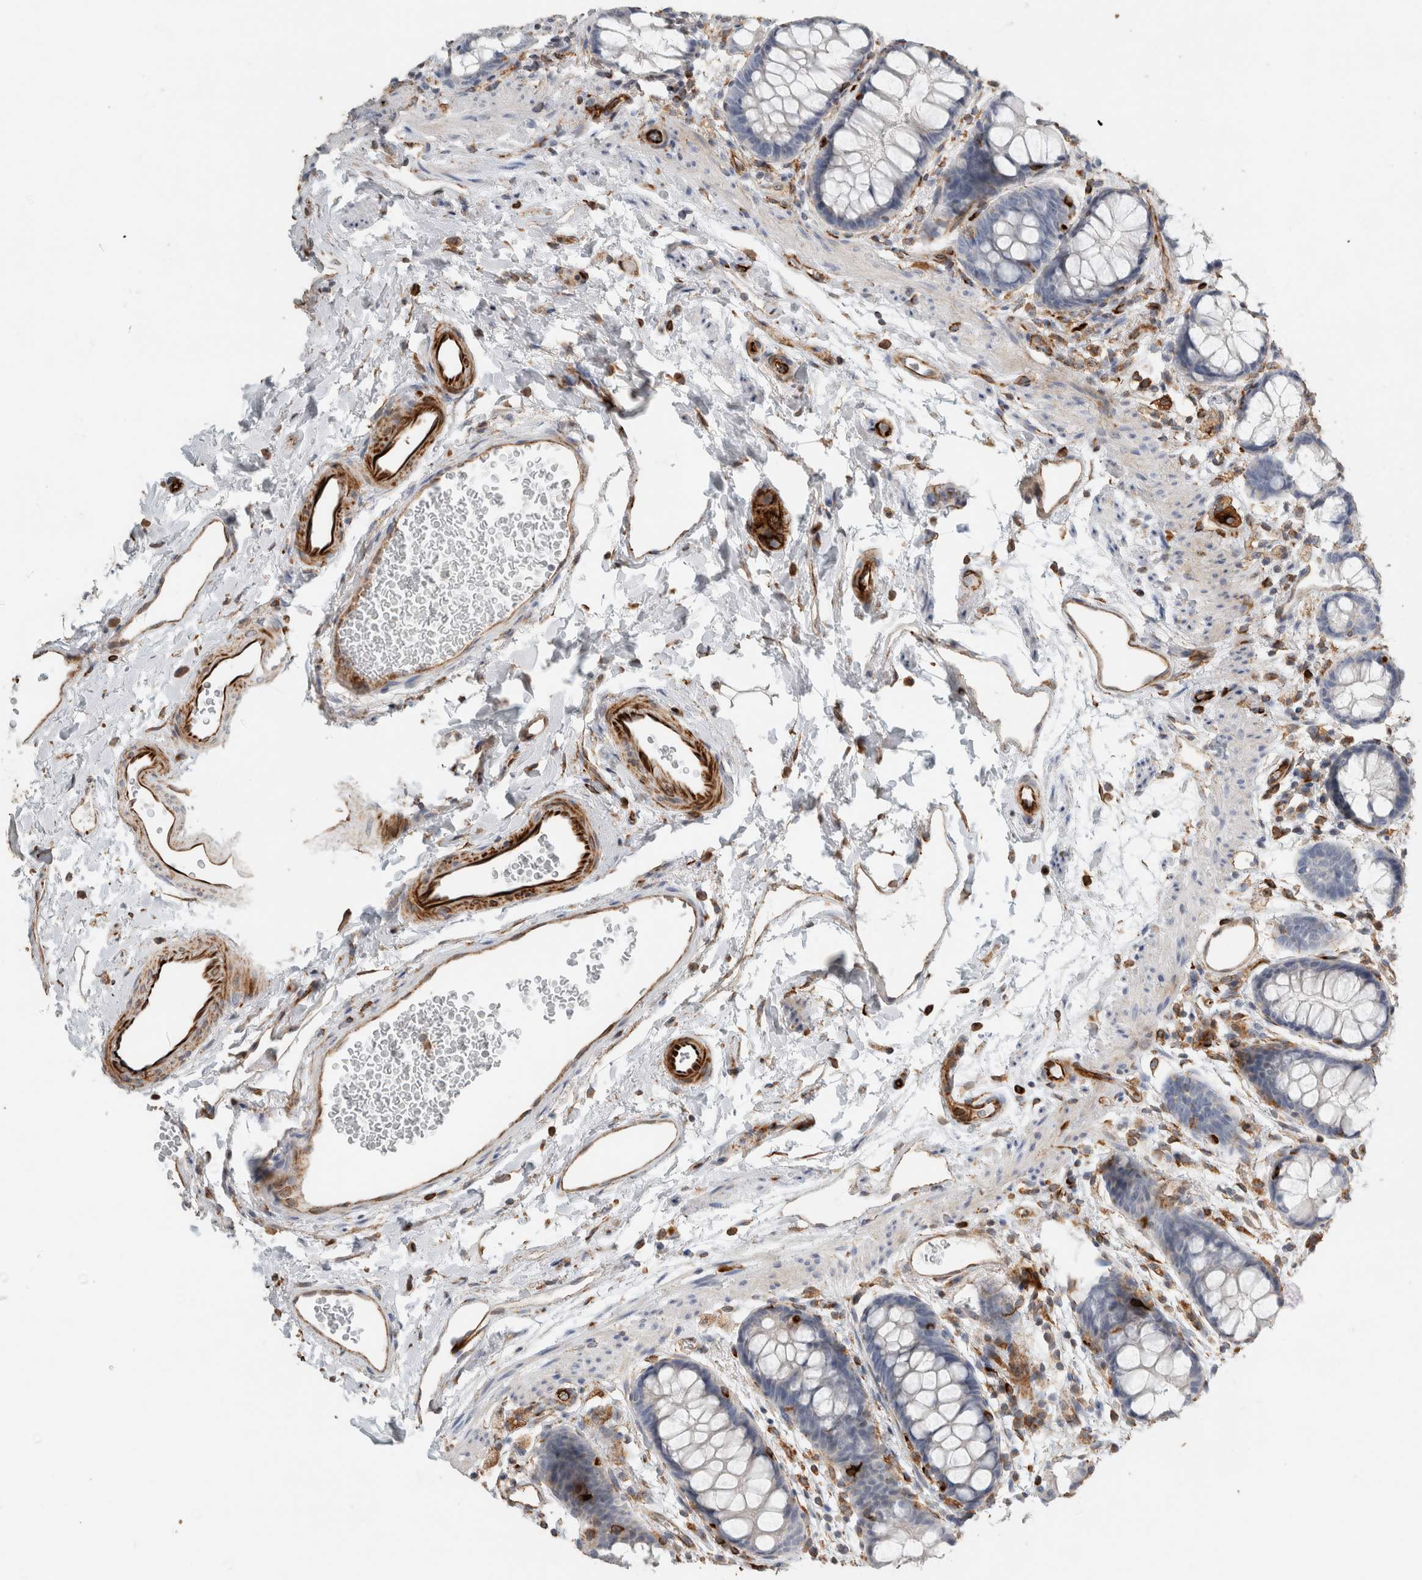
{"staining": {"intensity": "negative", "quantity": "none", "location": "none"}, "tissue": "rectum", "cell_type": "Glandular cells", "image_type": "normal", "snomed": [{"axis": "morphology", "description": "Normal tissue, NOS"}, {"axis": "topography", "description": "Rectum"}], "caption": "High power microscopy image of an immunohistochemistry (IHC) image of normal rectum, revealing no significant expression in glandular cells.", "gene": "LY86", "patient": {"sex": "female", "age": 65}}